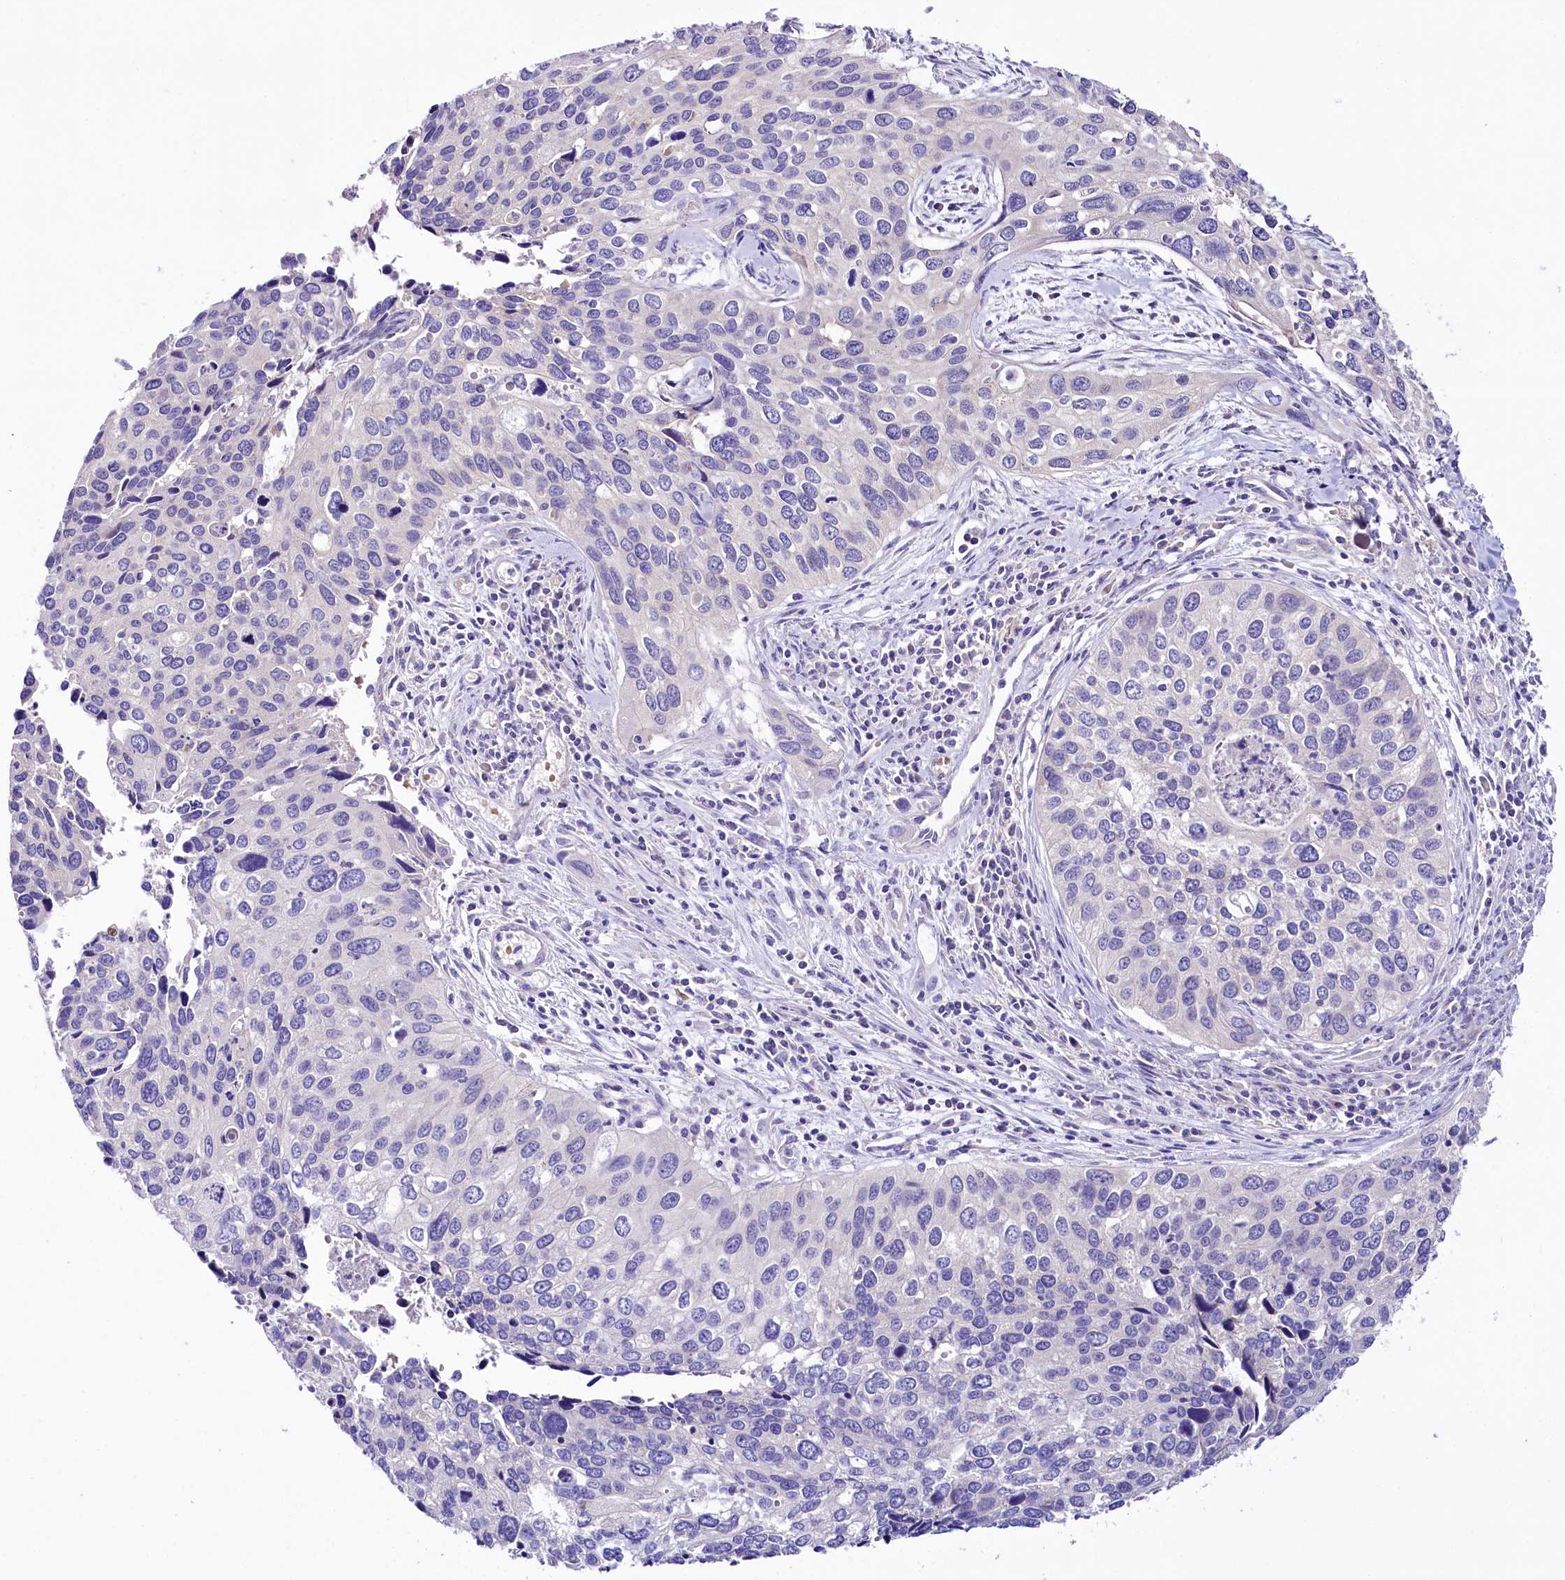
{"staining": {"intensity": "negative", "quantity": "none", "location": "none"}, "tissue": "cervical cancer", "cell_type": "Tumor cells", "image_type": "cancer", "snomed": [{"axis": "morphology", "description": "Squamous cell carcinoma, NOS"}, {"axis": "topography", "description": "Cervix"}], "caption": "This is a image of IHC staining of cervical cancer, which shows no staining in tumor cells. (Immunohistochemistry, brightfield microscopy, high magnification).", "gene": "ABHD5", "patient": {"sex": "female", "age": 55}}